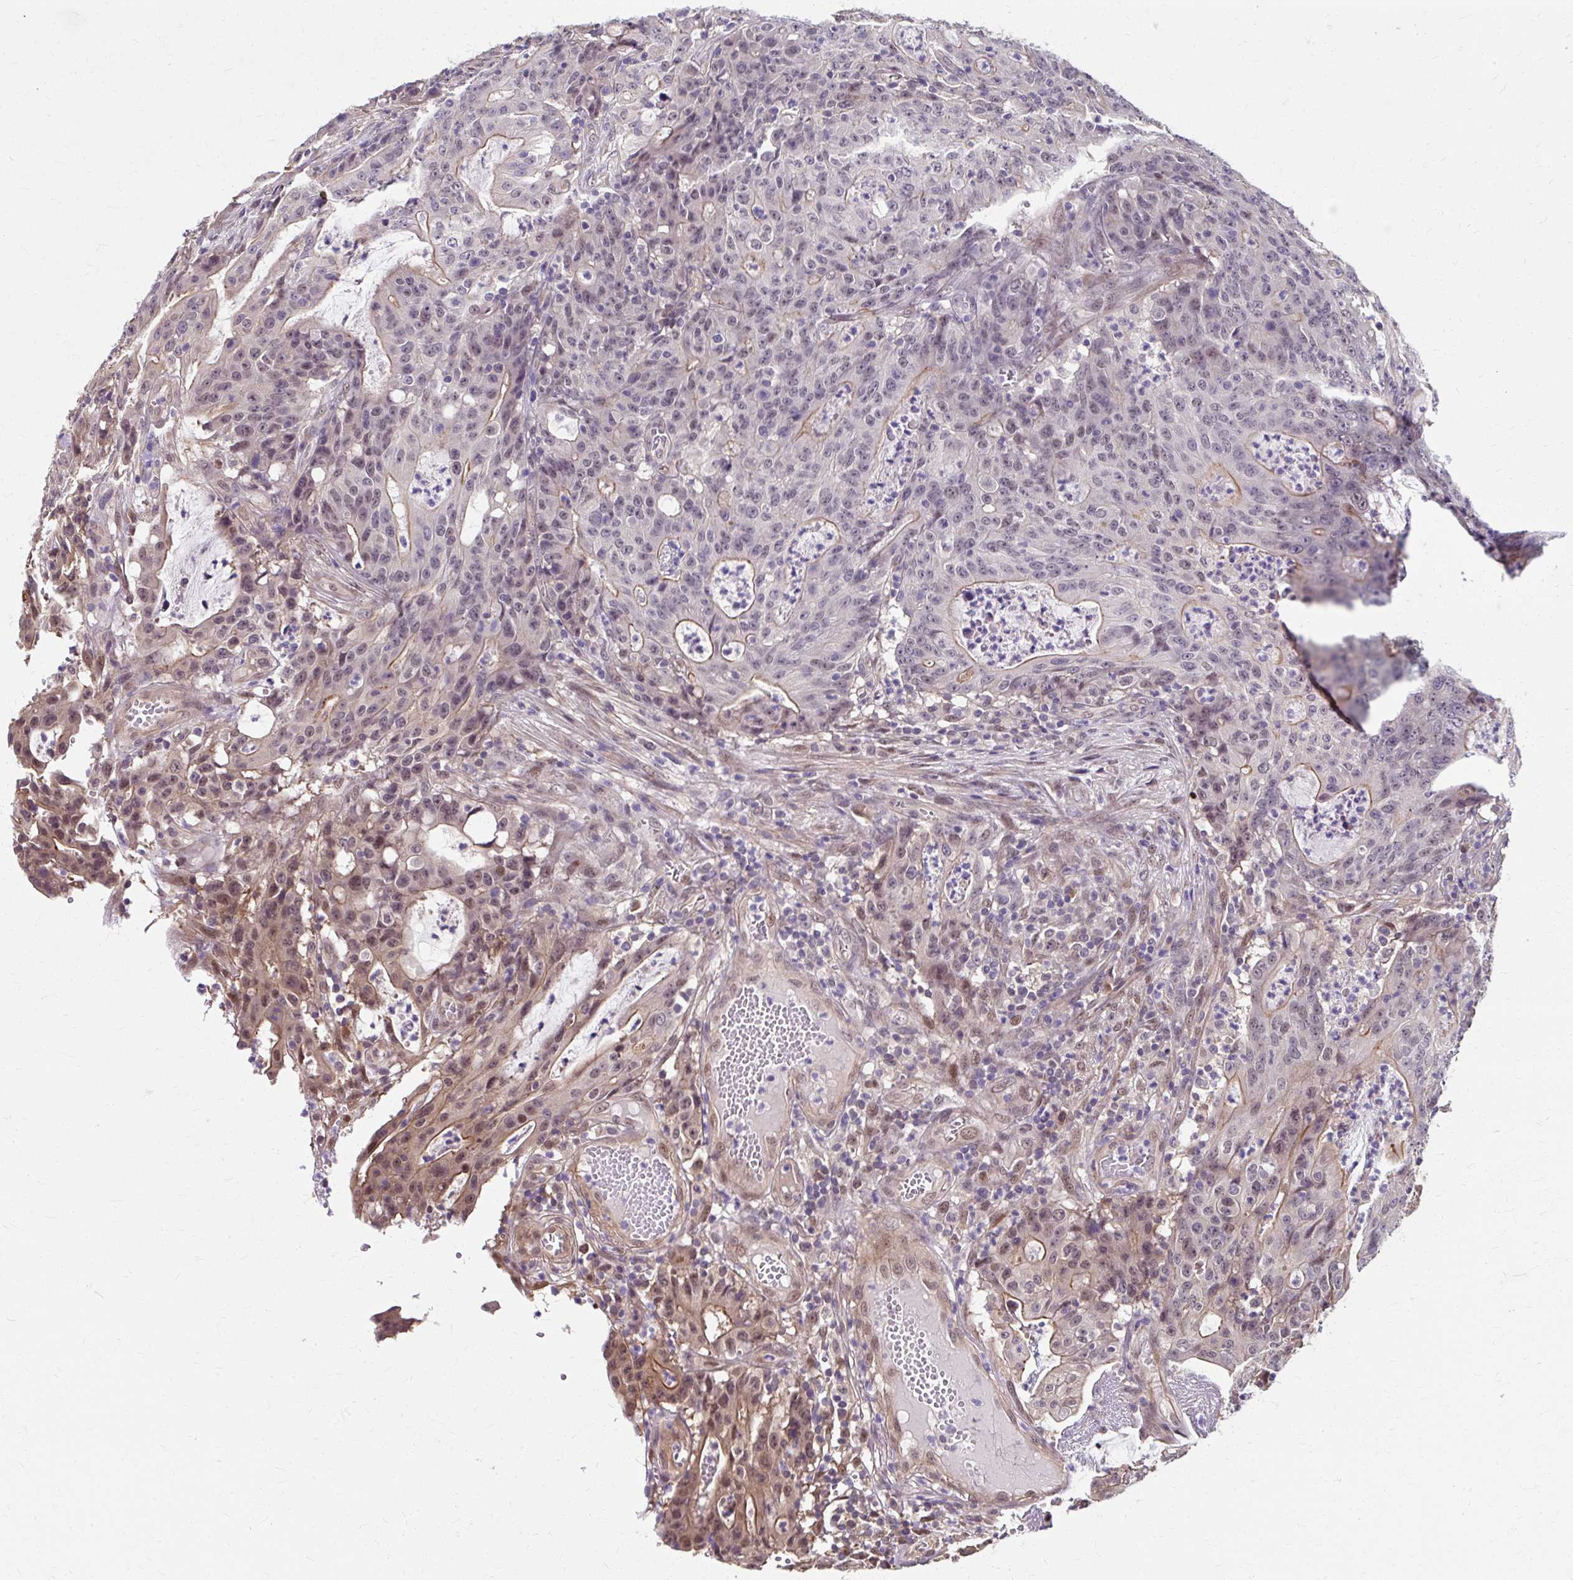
{"staining": {"intensity": "weak", "quantity": "<25%", "location": "cytoplasmic/membranous"}, "tissue": "colorectal cancer", "cell_type": "Tumor cells", "image_type": "cancer", "snomed": [{"axis": "morphology", "description": "Adenocarcinoma, NOS"}, {"axis": "topography", "description": "Colon"}], "caption": "Immunohistochemistry (IHC) of human colorectal cancer (adenocarcinoma) demonstrates no positivity in tumor cells. (DAB (3,3'-diaminobenzidine) immunohistochemistry, high magnification).", "gene": "ZNF555", "patient": {"sex": "male", "age": 83}}